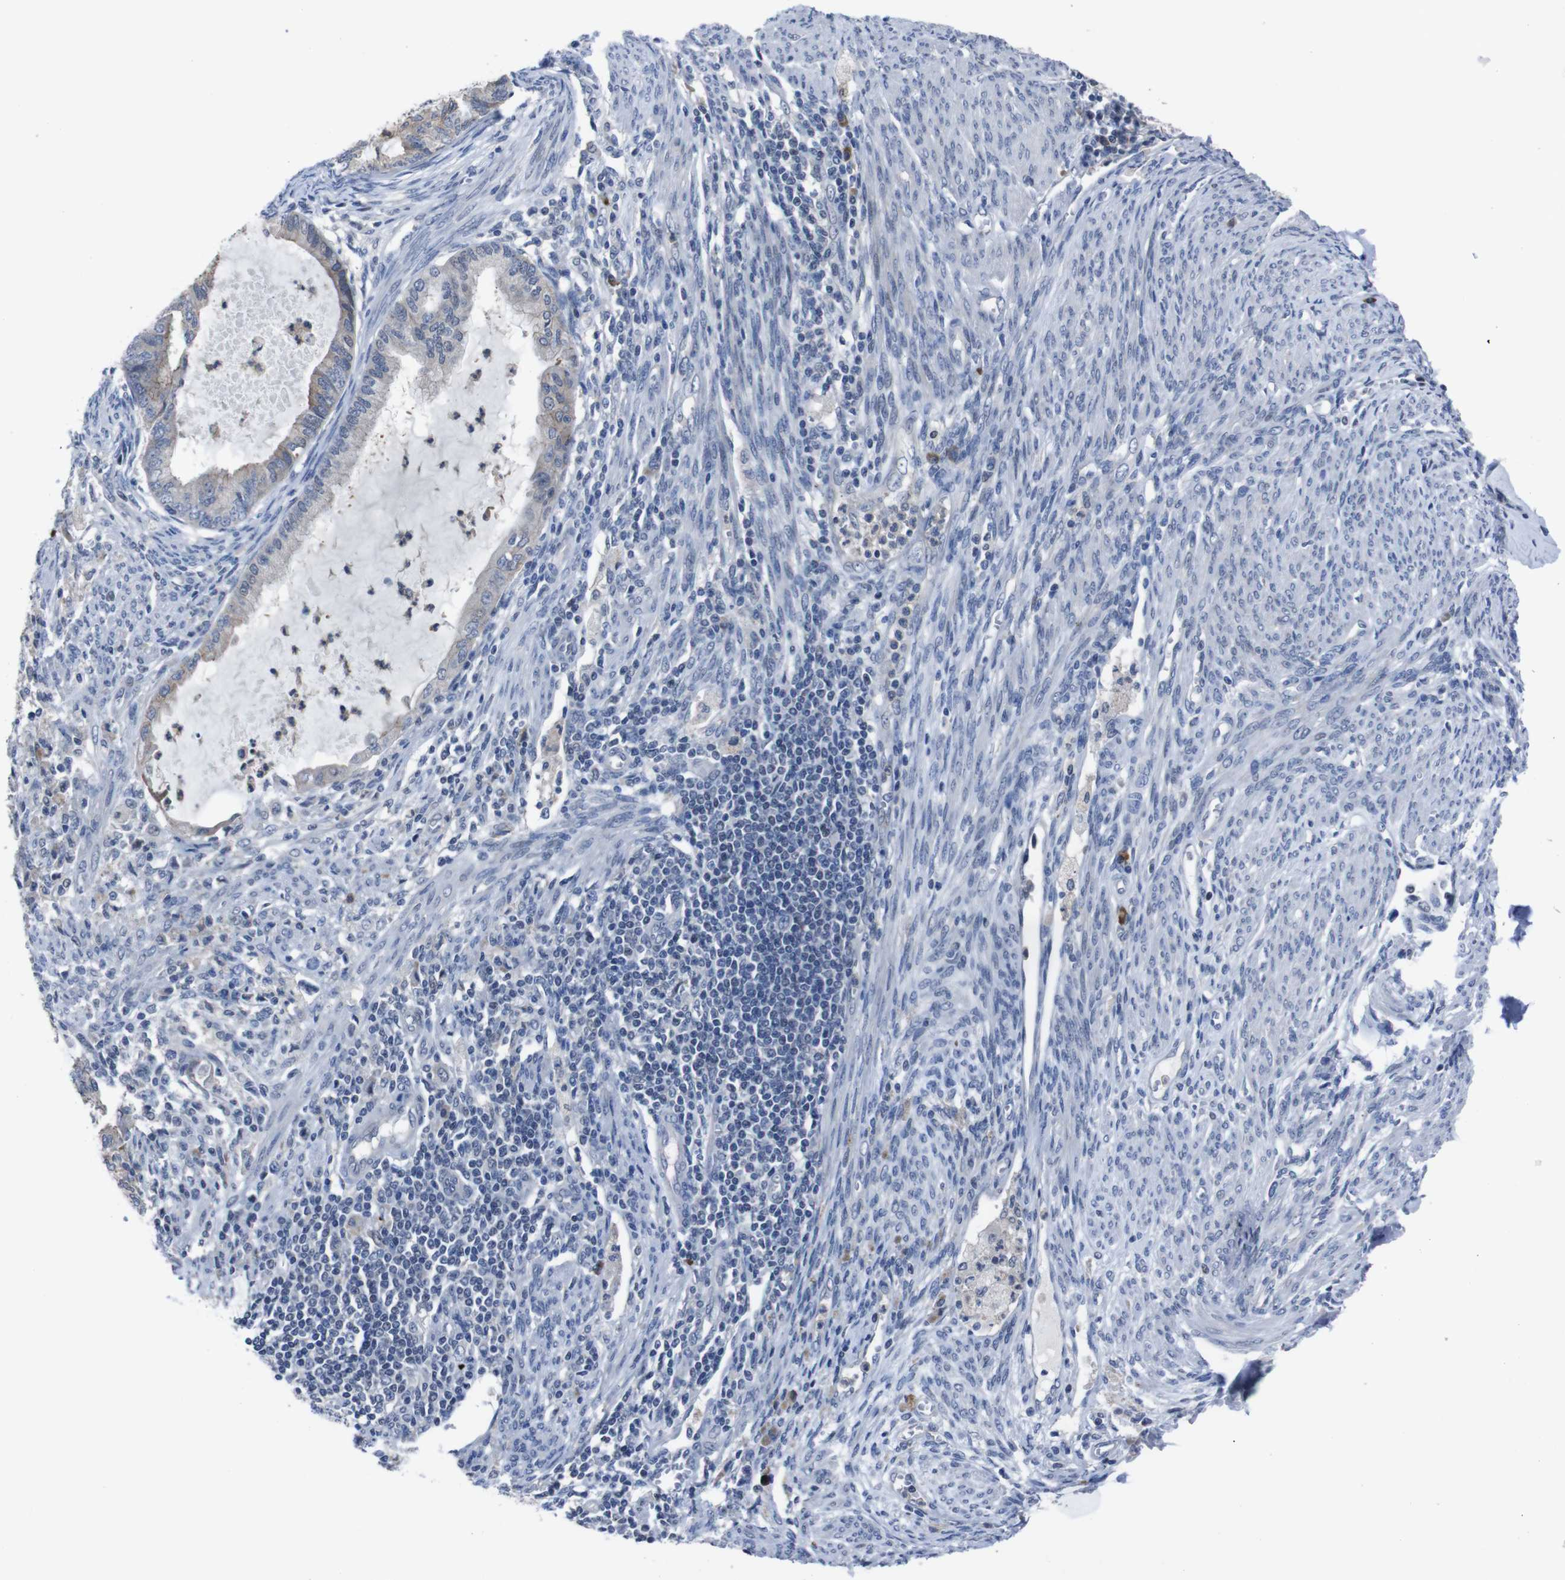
{"staining": {"intensity": "moderate", "quantity": "<25%", "location": "cytoplasmic/membranous"}, "tissue": "cervical cancer", "cell_type": "Tumor cells", "image_type": "cancer", "snomed": [{"axis": "morphology", "description": "Normal tissue, NOS"}, {"axis": "morphology", "description": "Adenocarcinoma, NOS"}, {"axis": "topography", "description": "Cervix"}, {"axis": "topography", "description": "Endometrium"}], "caption": "Immunohistochemical staining of cervical cancer displays low levels of moderate cytoplasmic/membranous staining in approximately <25% of tumor cells. Immunohistochemistry stains the protein of interest in brown and the nuclei are stained blue.", "gene": "SEMA4B", "patient": {"sex": "female", "age": 86}}